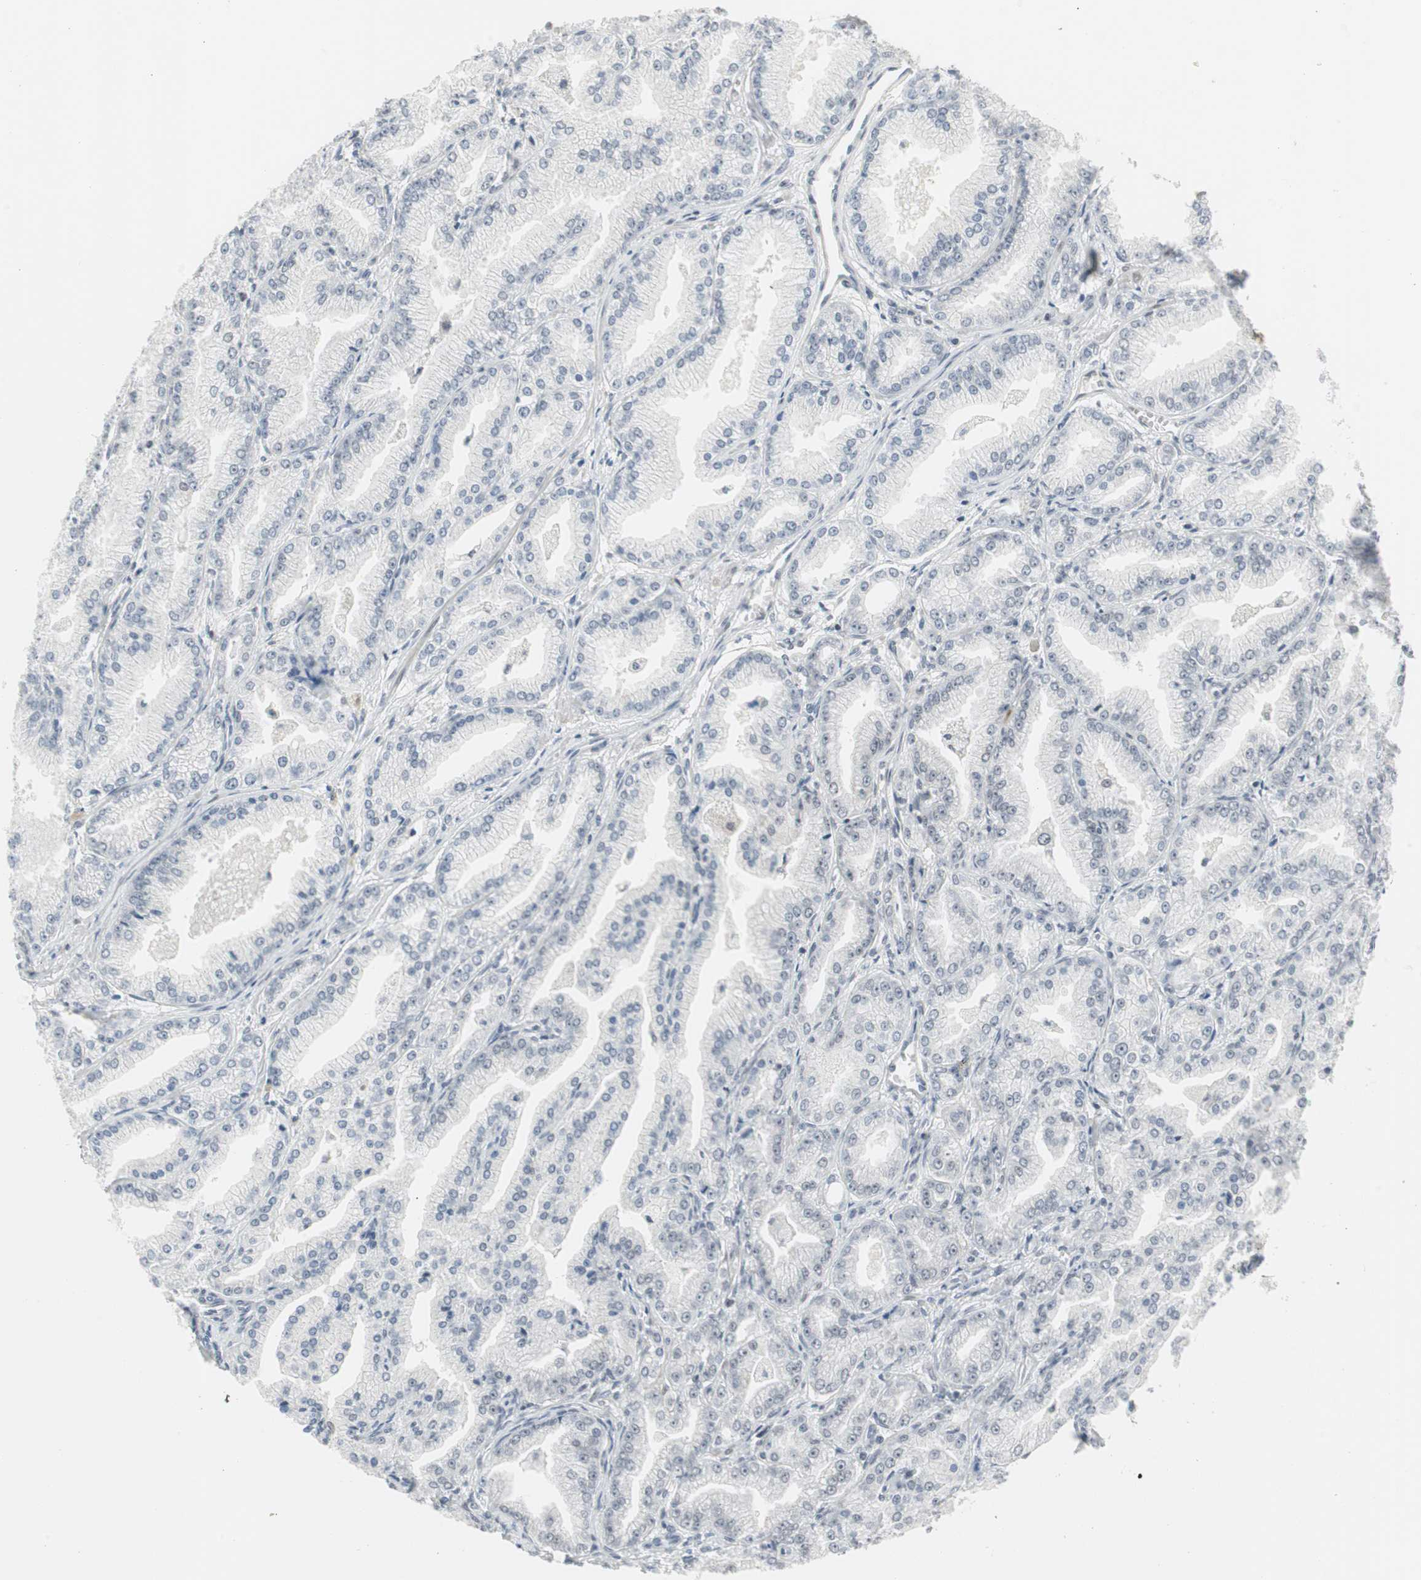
{"staining": {"intensity": "negative", "quantity": "none", "location": "none"}, "tissue": "prostate cancer", "cell_type": "Tumor cells", "image_type": "cancer", "snomed": [{"axis": "morphology", "description": "Adenocarcinoma, High grade"}, {"axis": "topography", "description": "Prostate"}], "caption": "Prostate cancer was stained to show a protein in brown. There is no significant expression in tumor cells.", "gene": "RTF1", "patient": {"sex": "male", "age": 61}}